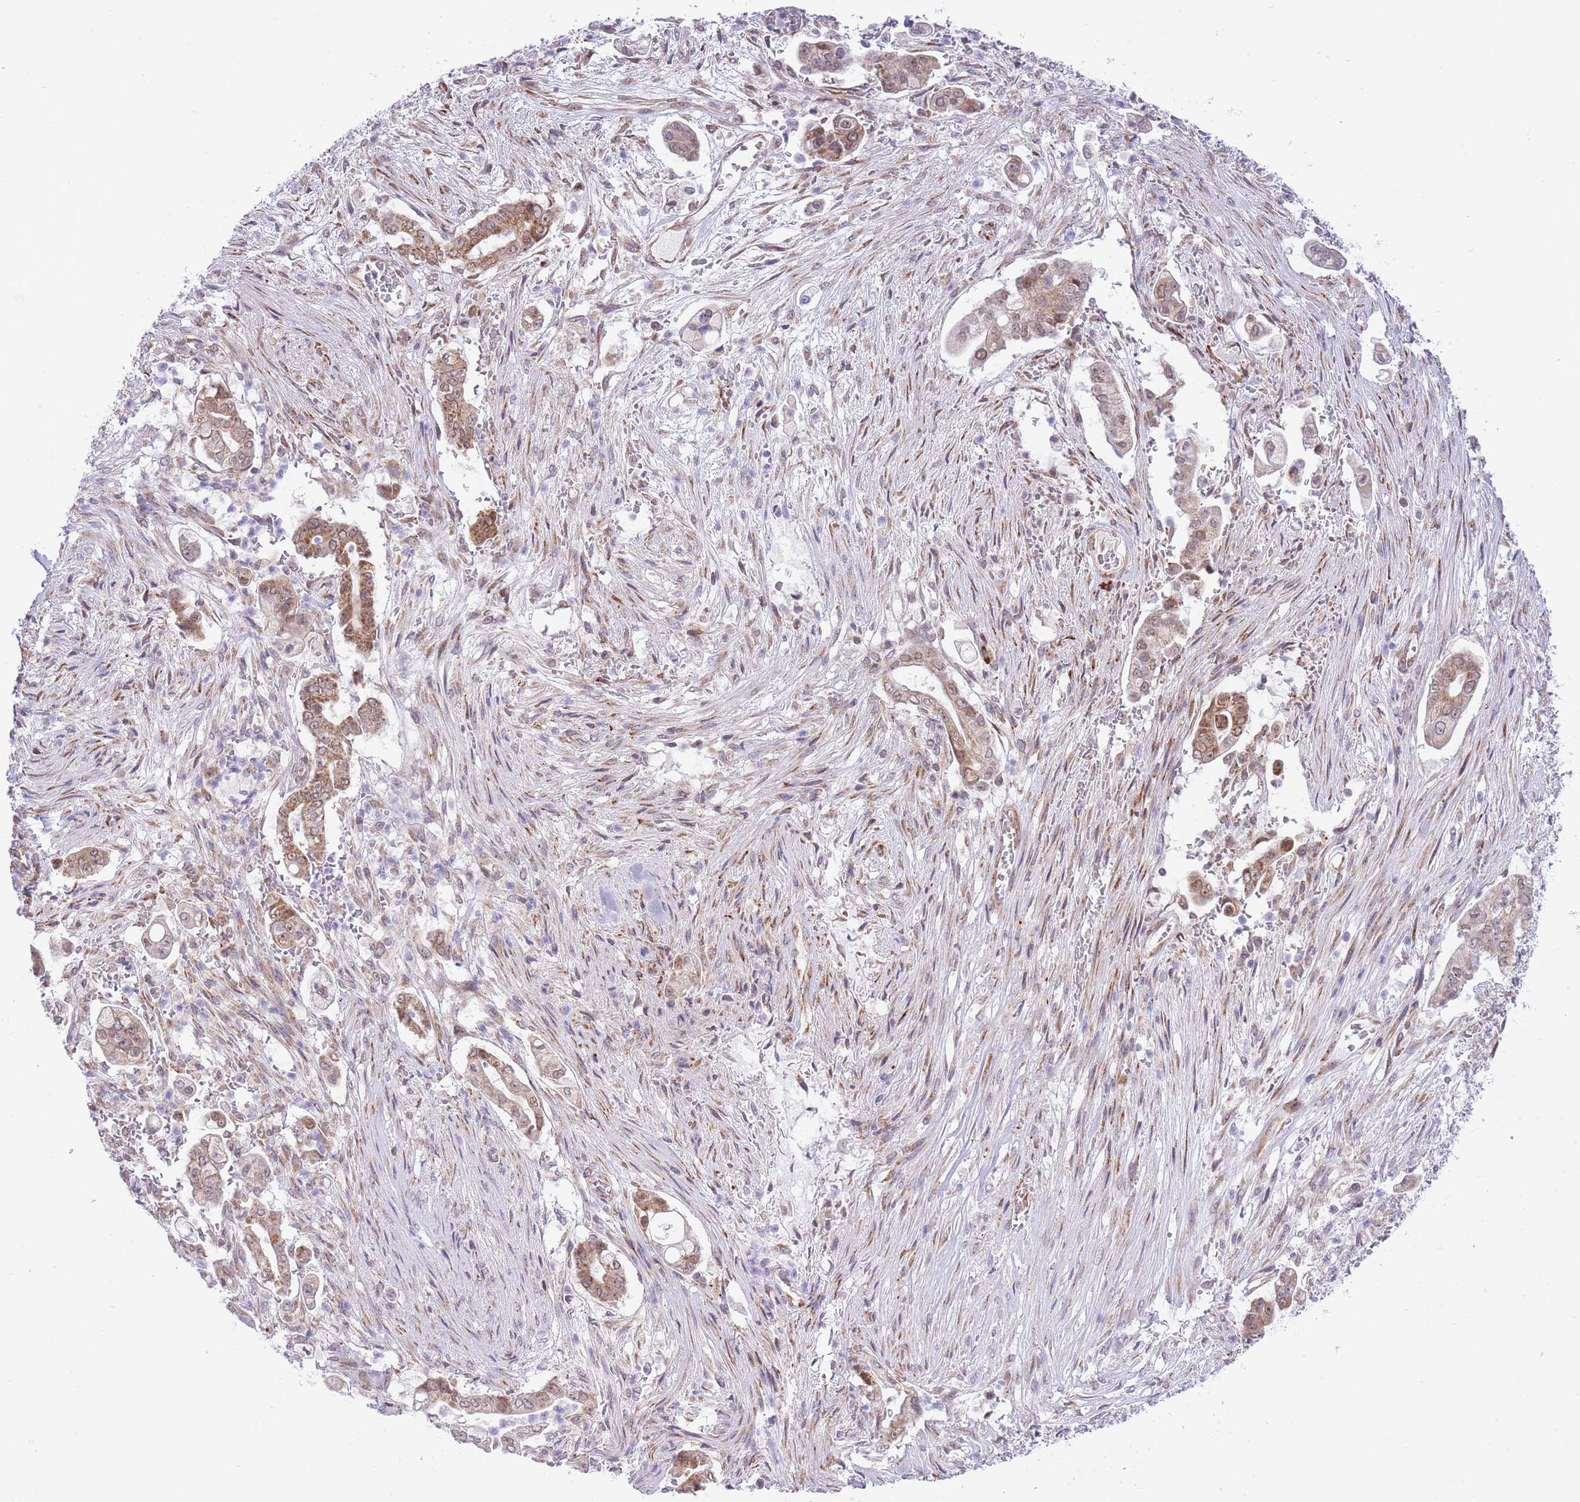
{"staining": {"intensity": "moderate", "quantity": ">75%", "location": "cytoplasmic/membranous,nuclear"}, "tissue": "pancreatic cancer", "cell_type": "Tumor cells", "image_type": "cancer", "snomed": [{"axis": "morphology", "description": "Adenocarcinoma, NOS"}, {"axis": "topography", "description": "Pancreas"}], "caption": "High-magnification brightfield microscopy of pancreatic cancer (adenocarcinoma) stained with DAB (3,3'-diaminobenzidine) (brown) and counterstained with hematoxylin (blue). tumor cells exhibit moderate cytoplasmic/membranous and nuclear expression is present in approximately>75% of cells.", "gene": "EXOSC8", "patient": {"sex": "female", "age": 69}}